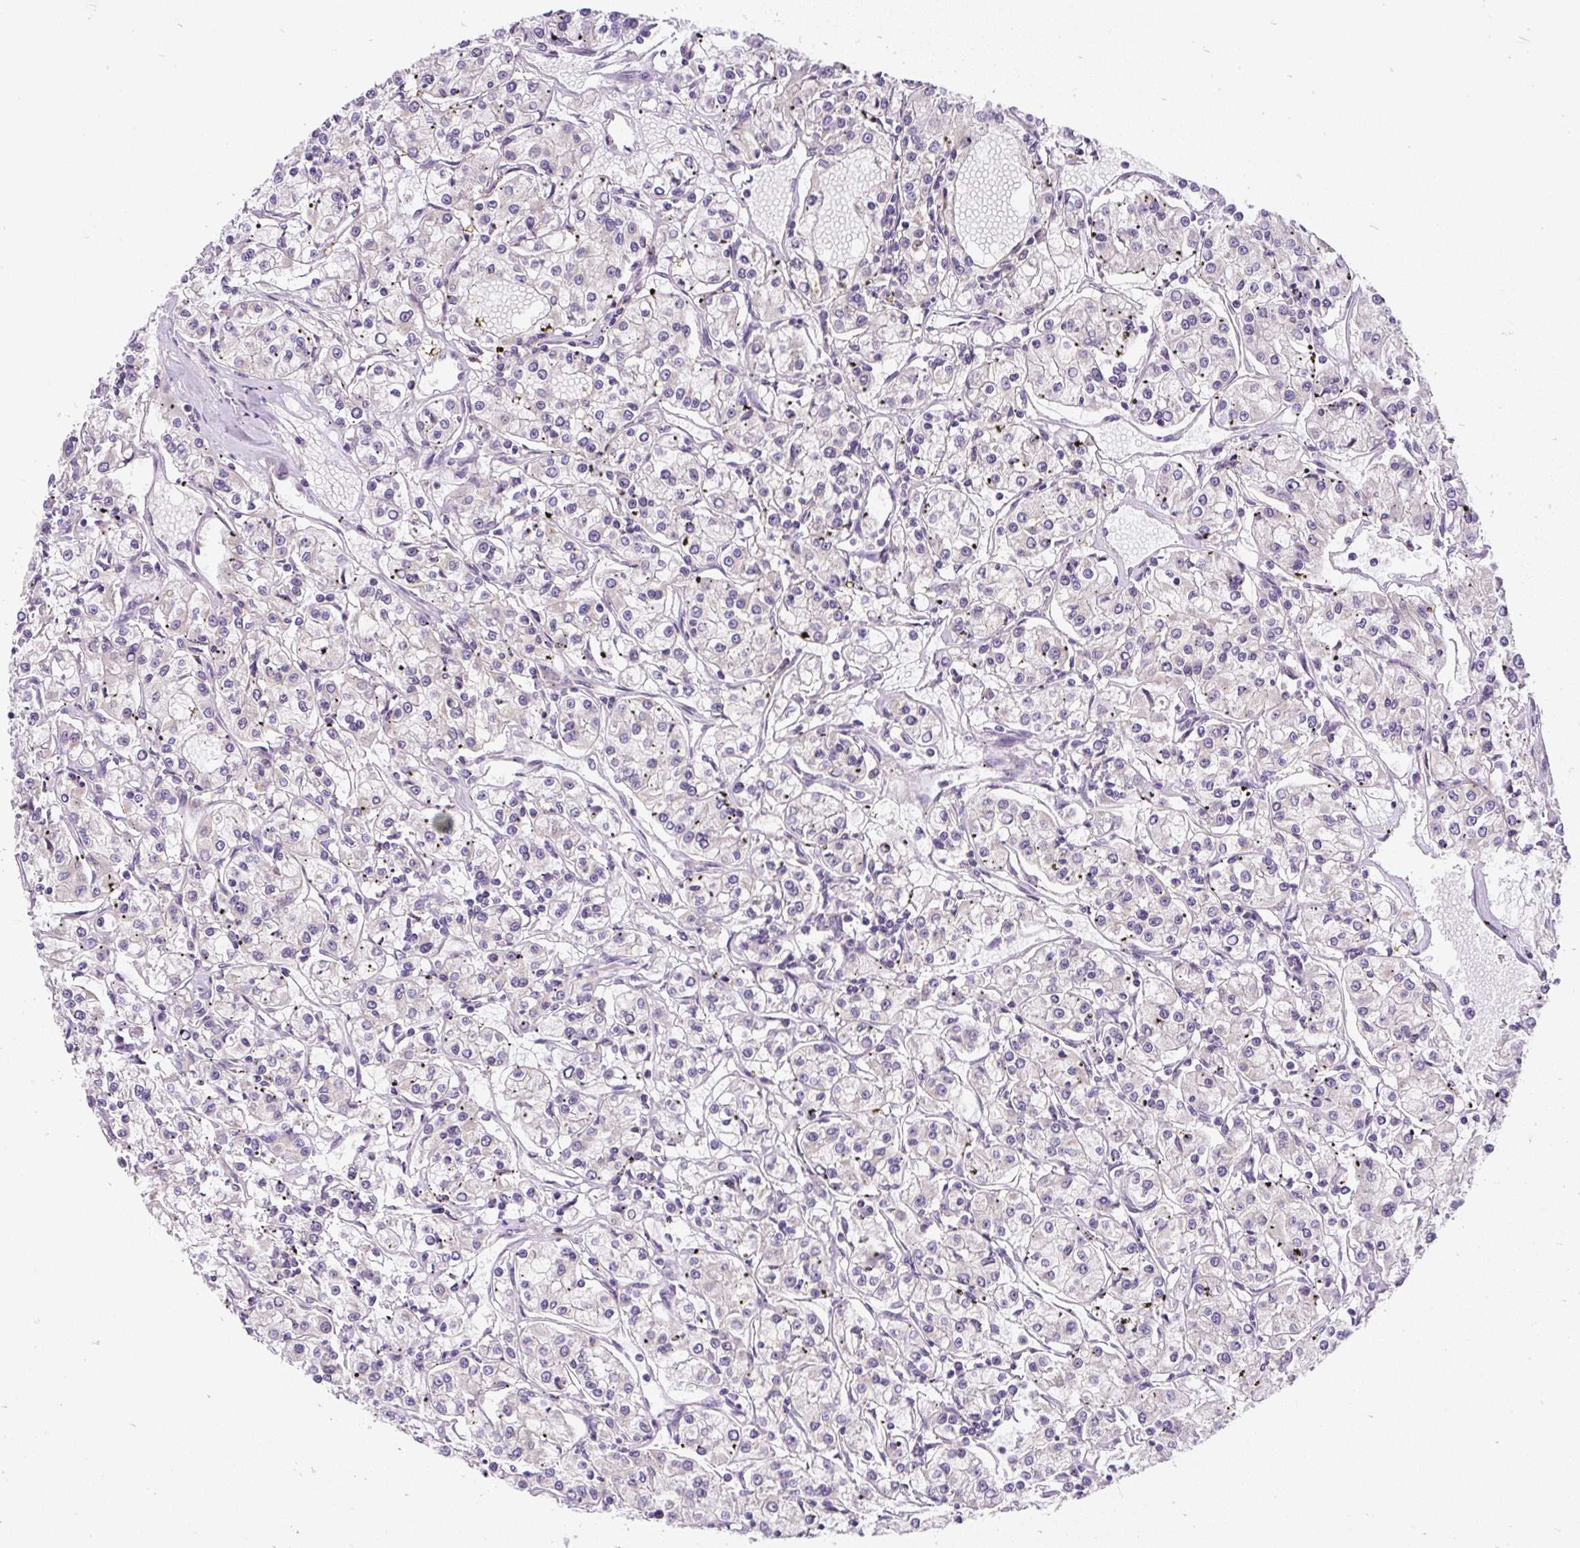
{"staining": {"intensity": "negative", "quantity": "none", "location": "none"}, "tissue": "renal cancer", "cell_type": "Tumor cells", "image_type": "cancer", "snomed": [{"axis": "morphology", "description": "Adenocarcinoma, NOS"}, {"axis": "topography", "description": "Kidney"}], "caption": "There is no significant staining in tumor cells of renal adenocarcinoma.", "gene": "CYP20A1", "patient": {"sex": "female", "age": 59}}